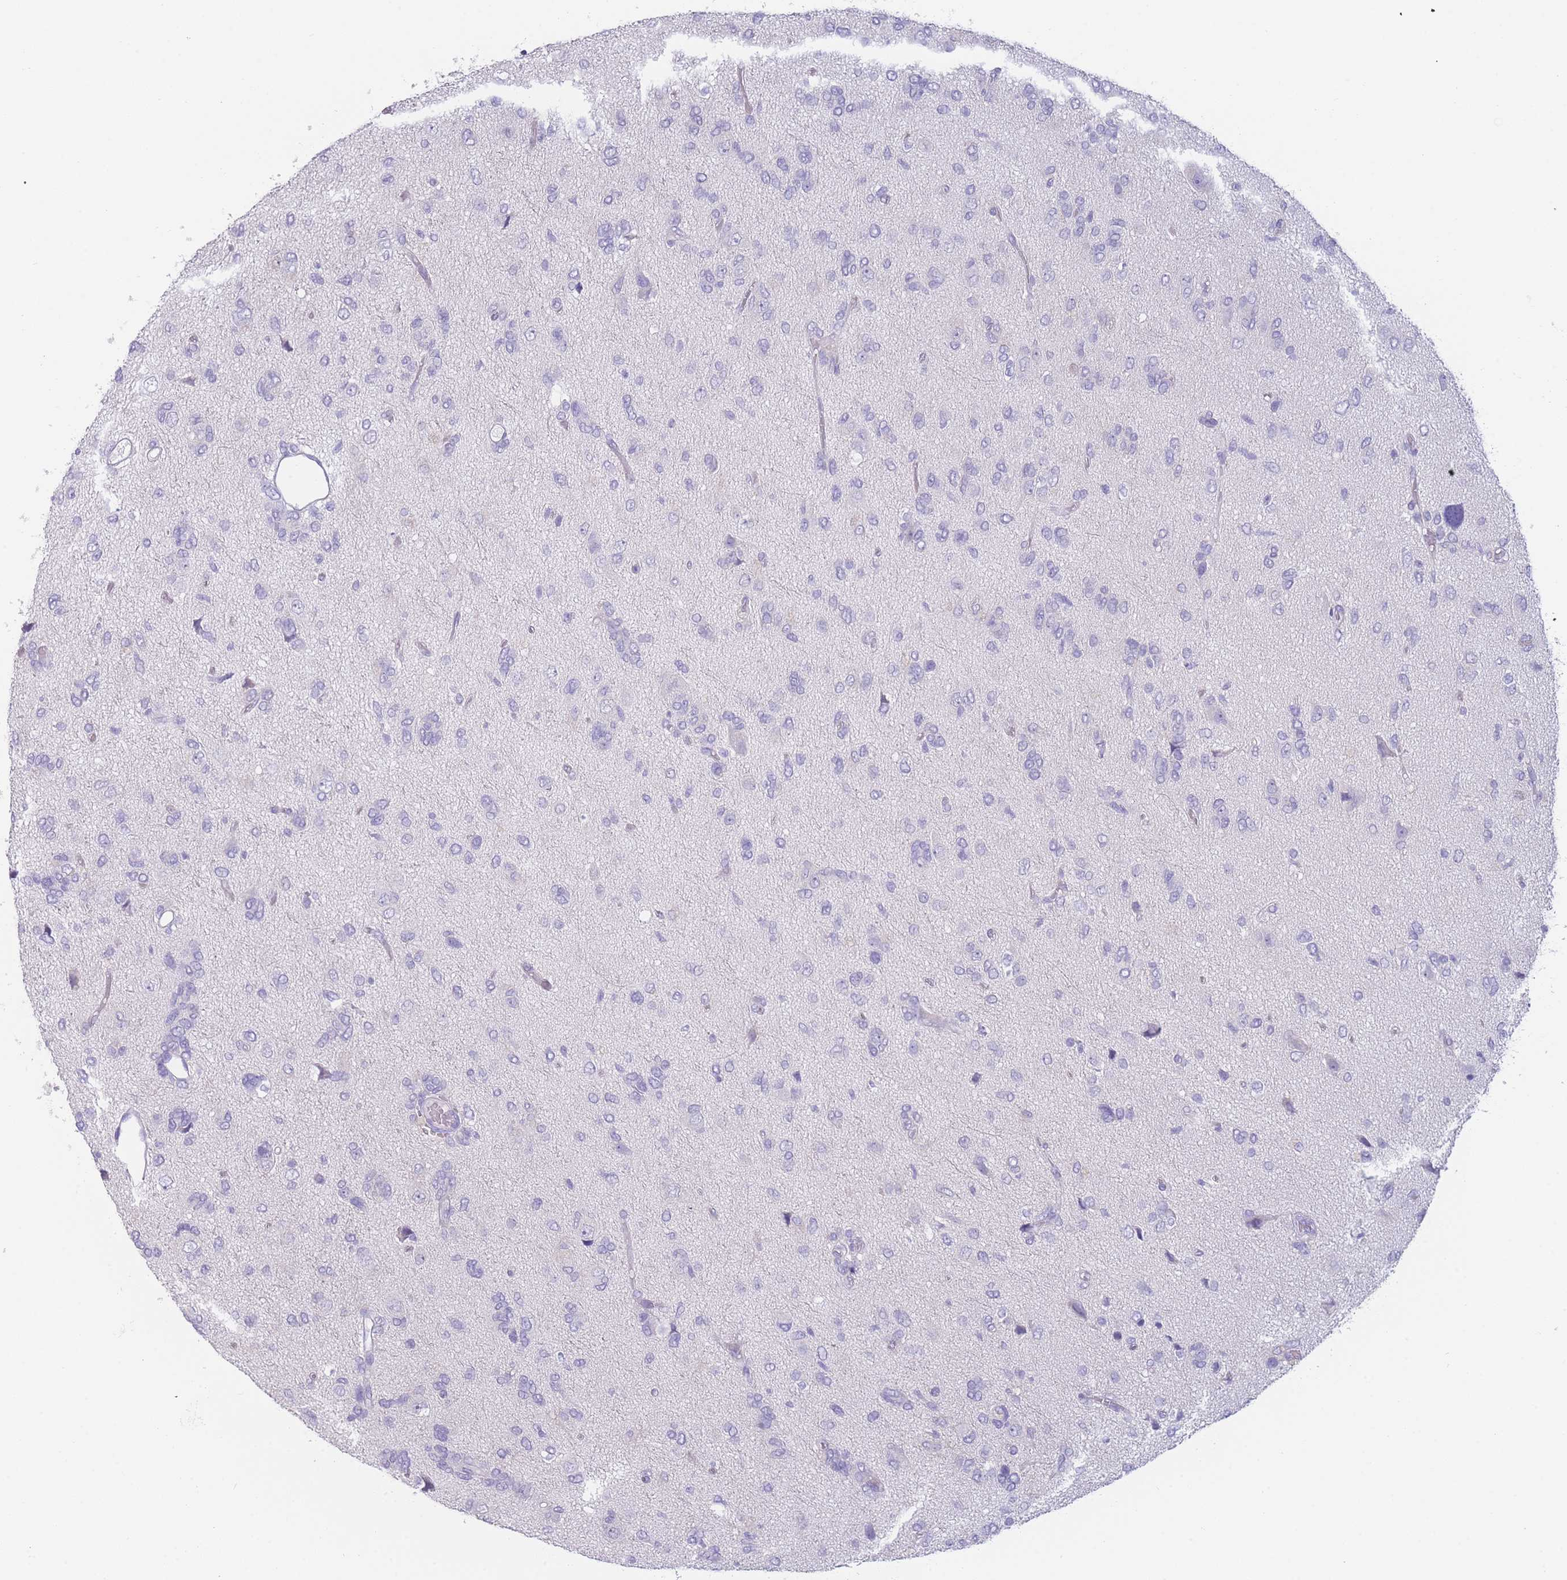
{"staining": {"intensity": "negative", "quantity": "none", "location": "none"}, "tissue": "glioma", "cell_type": "Tumor cells", "image_type": "cancer", "snomed": [{"axis": "morphology", "description": "Glioma, malignant, High grade"}, {"axis": "topography", "description": "Brain"}], "caption": "Immunohistochemistry (IHC) micrograph of neoplastic tissue: malignant high-grade glioma stained with DAB reveals no significant protein expression in tumor cells. (DAB IHC with hematoxylin counter stain).", "gene": "ZNF627", "patient": {"sex": "female", "age": 59}}